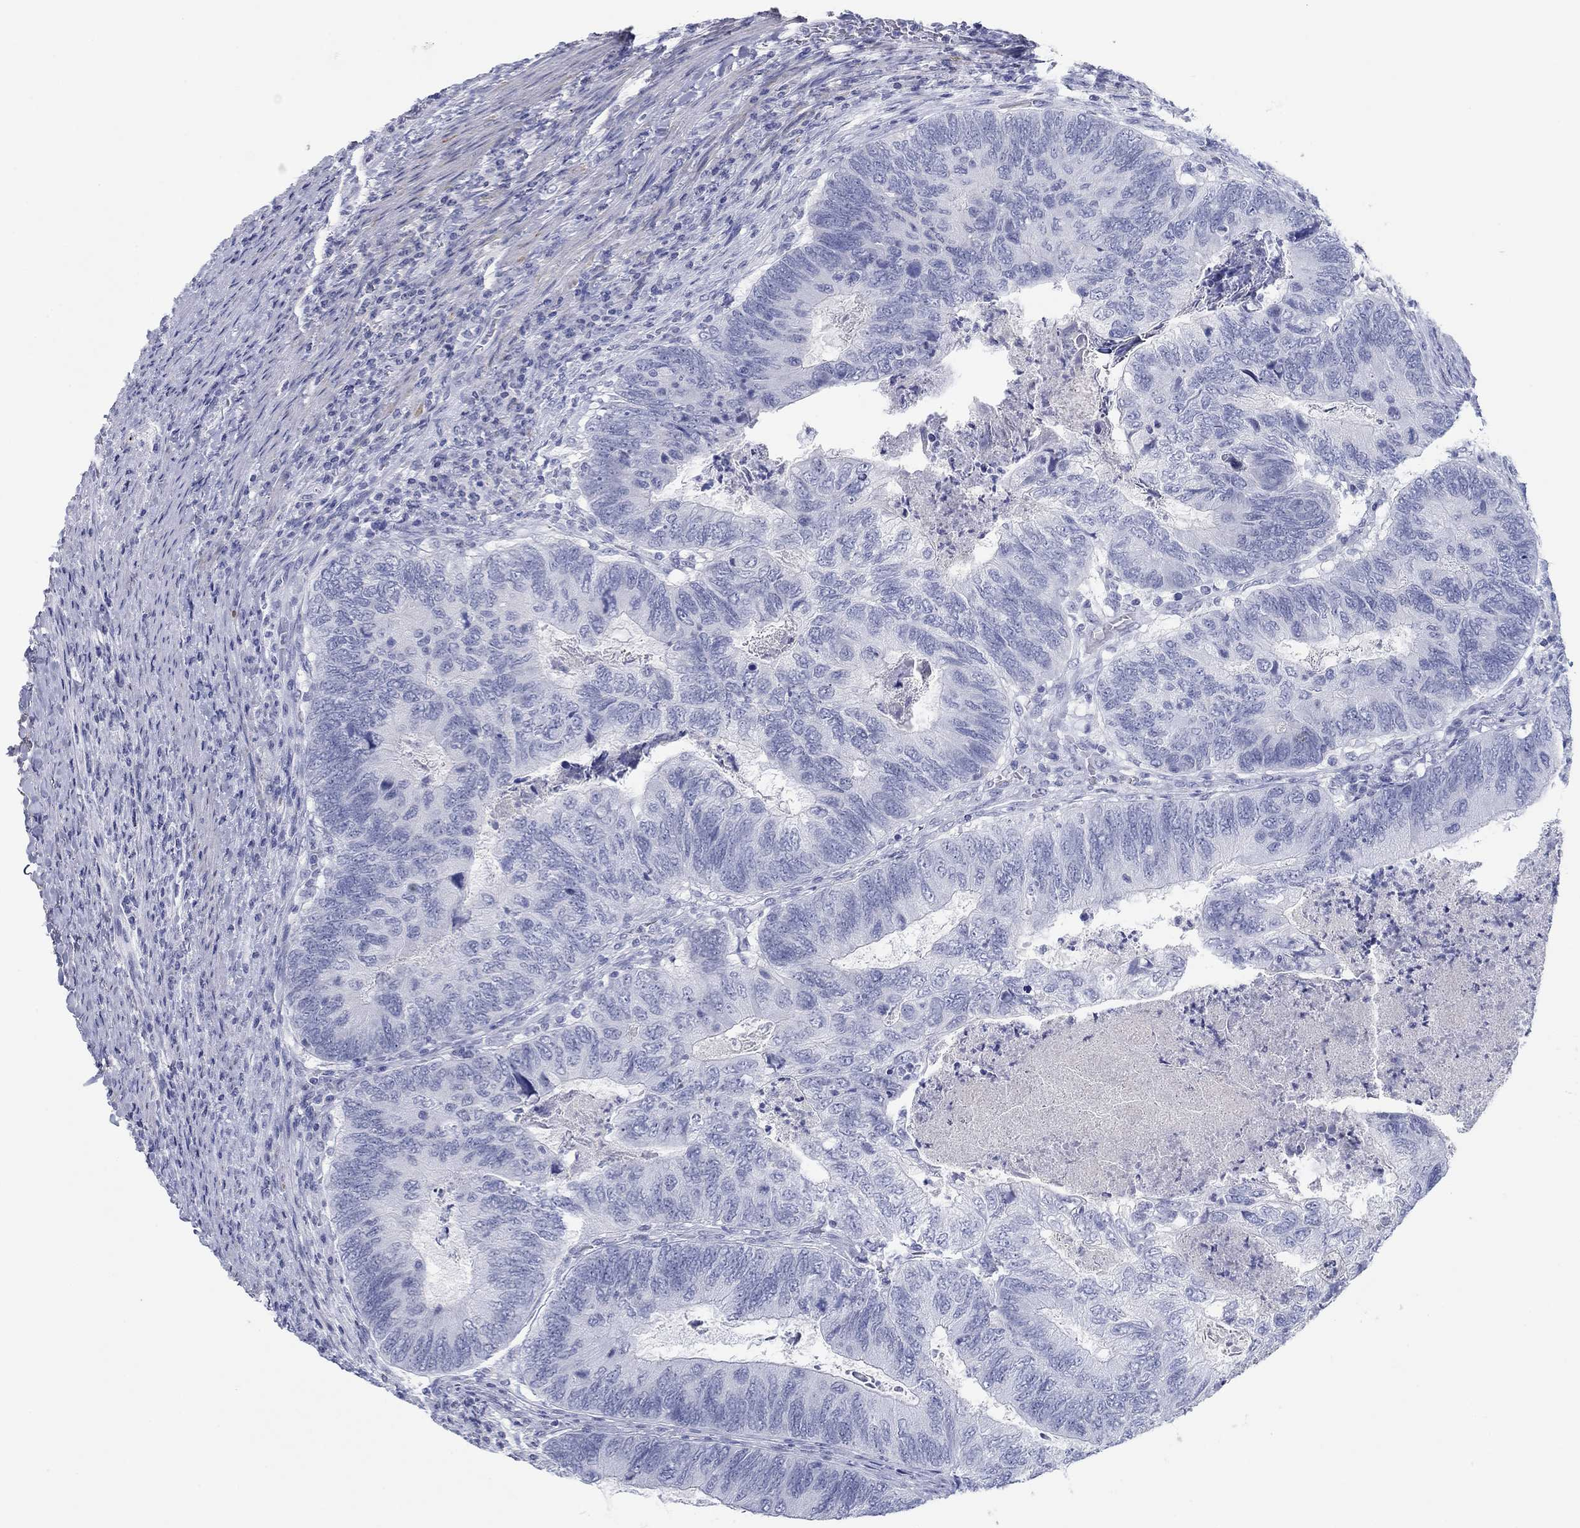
{"staining": {"intensity": "negative", "quantity": "none", "location": "none"}, "tissue": "colorectal cancer", "cell_type": "Tumor cells", "image_type": "cancer", "snomed": [{"axis": "morphology", "description": "Adenocarcinoma, NOS"}, {"axis": "topography", "description": "Colon"}], "caption": "The photomicrograph exhibits no significant expression in tumor cells of colorectal cancer.", "gene": "PDYN", "patient": {"sex": "female", "age": 67}}